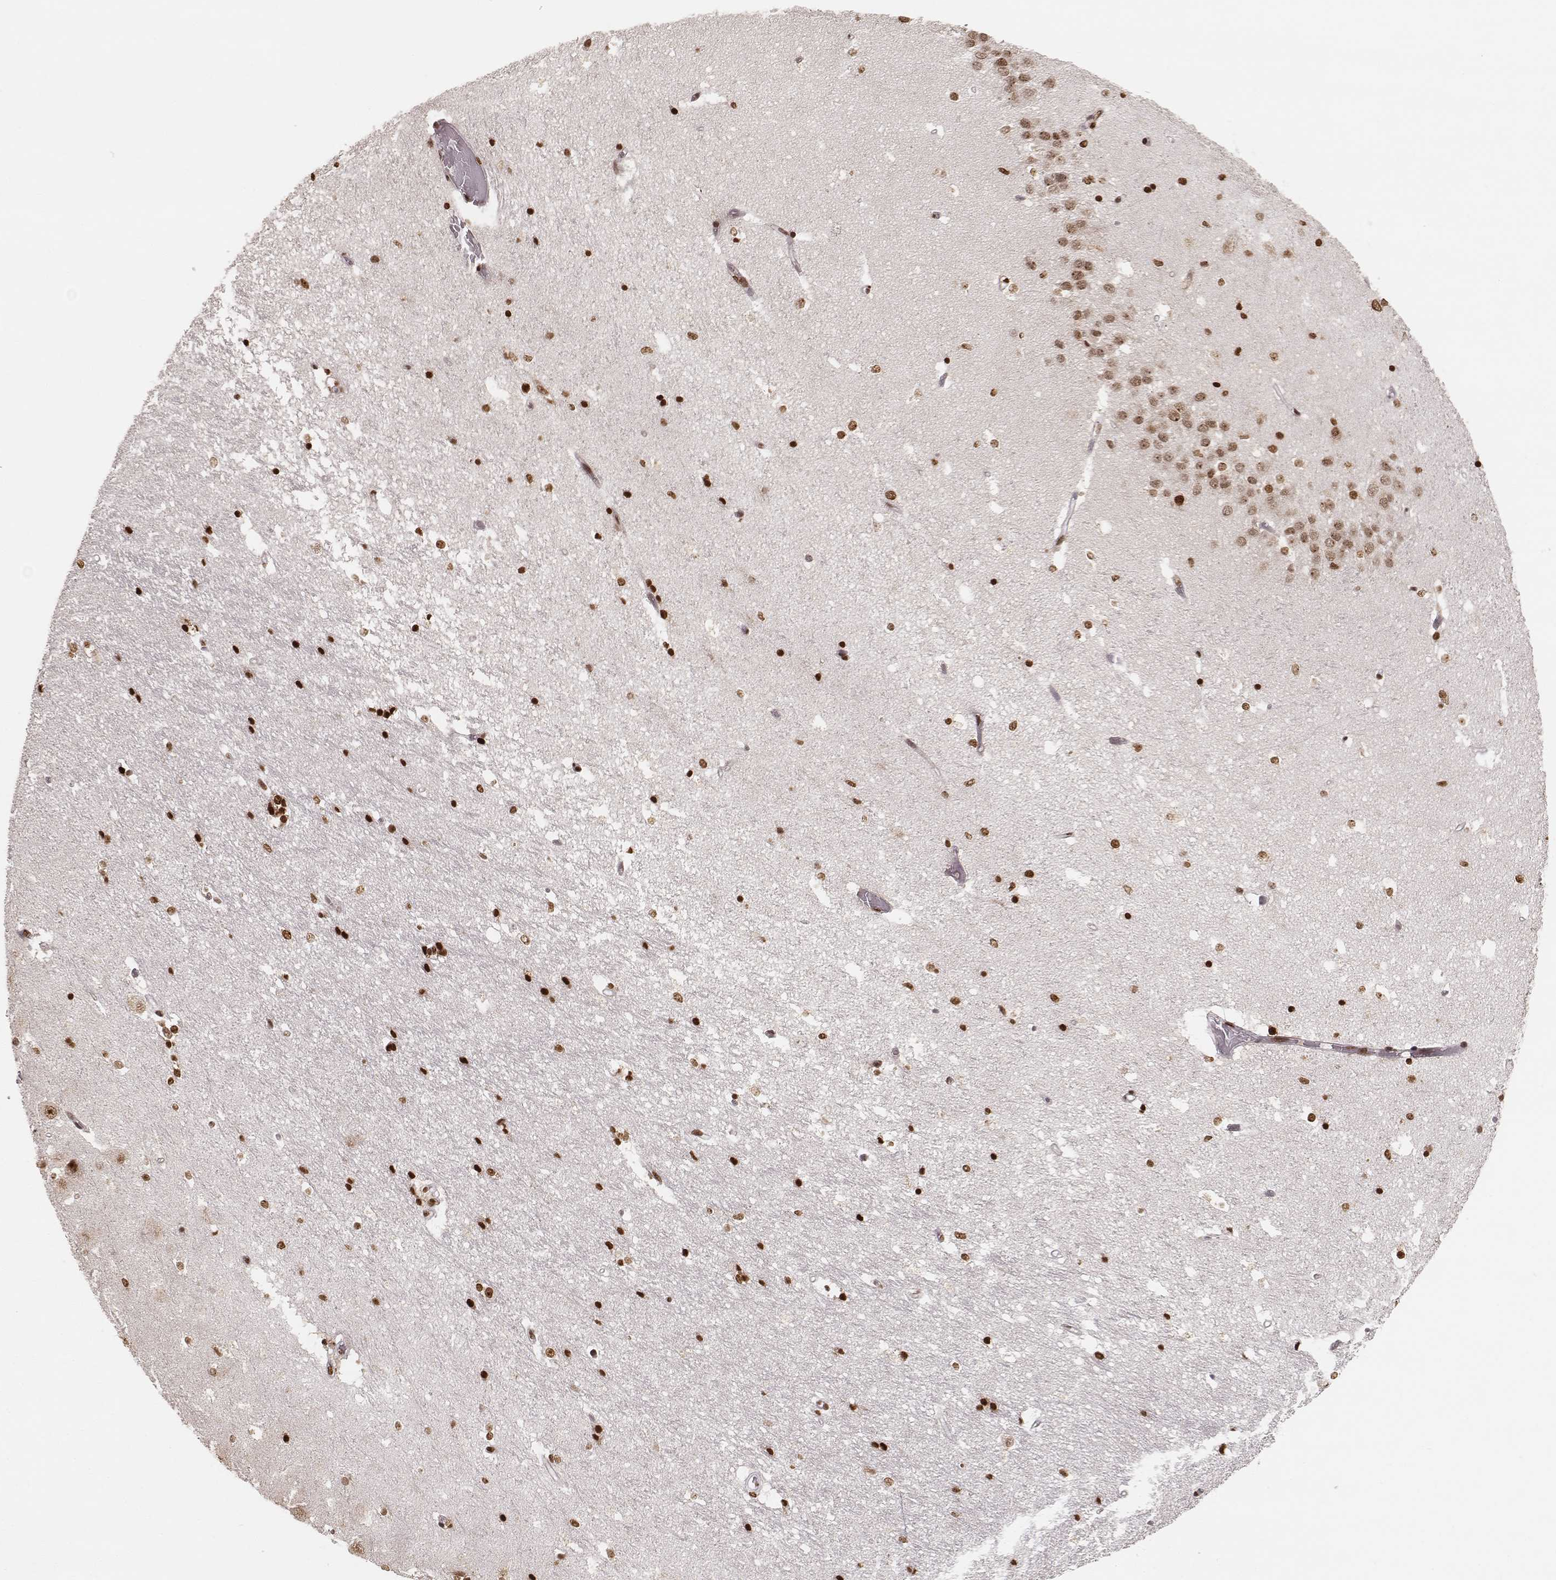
{"staining": {"intensity": "strong", "quantity": ">75%", "location": "nuclear"}, "tissue": "hippocampus", "cell_type": "Glial cells", "image_type": "normal", "snomed": [{"axis": "morphology", "description": "Normal tissue, NOS"}, {"axis": "topography", "description": "Hippocampus"}], "caption": "Brown immunohistochemical staining in benign hippocampus displays strong nuclear positivity in approximately >75% of glial cells. (brown staining indicates protein expression, while blue staining denotes nuclei).", "gene": "PARP1", "patient": {"sex": "male", "age": 44}}